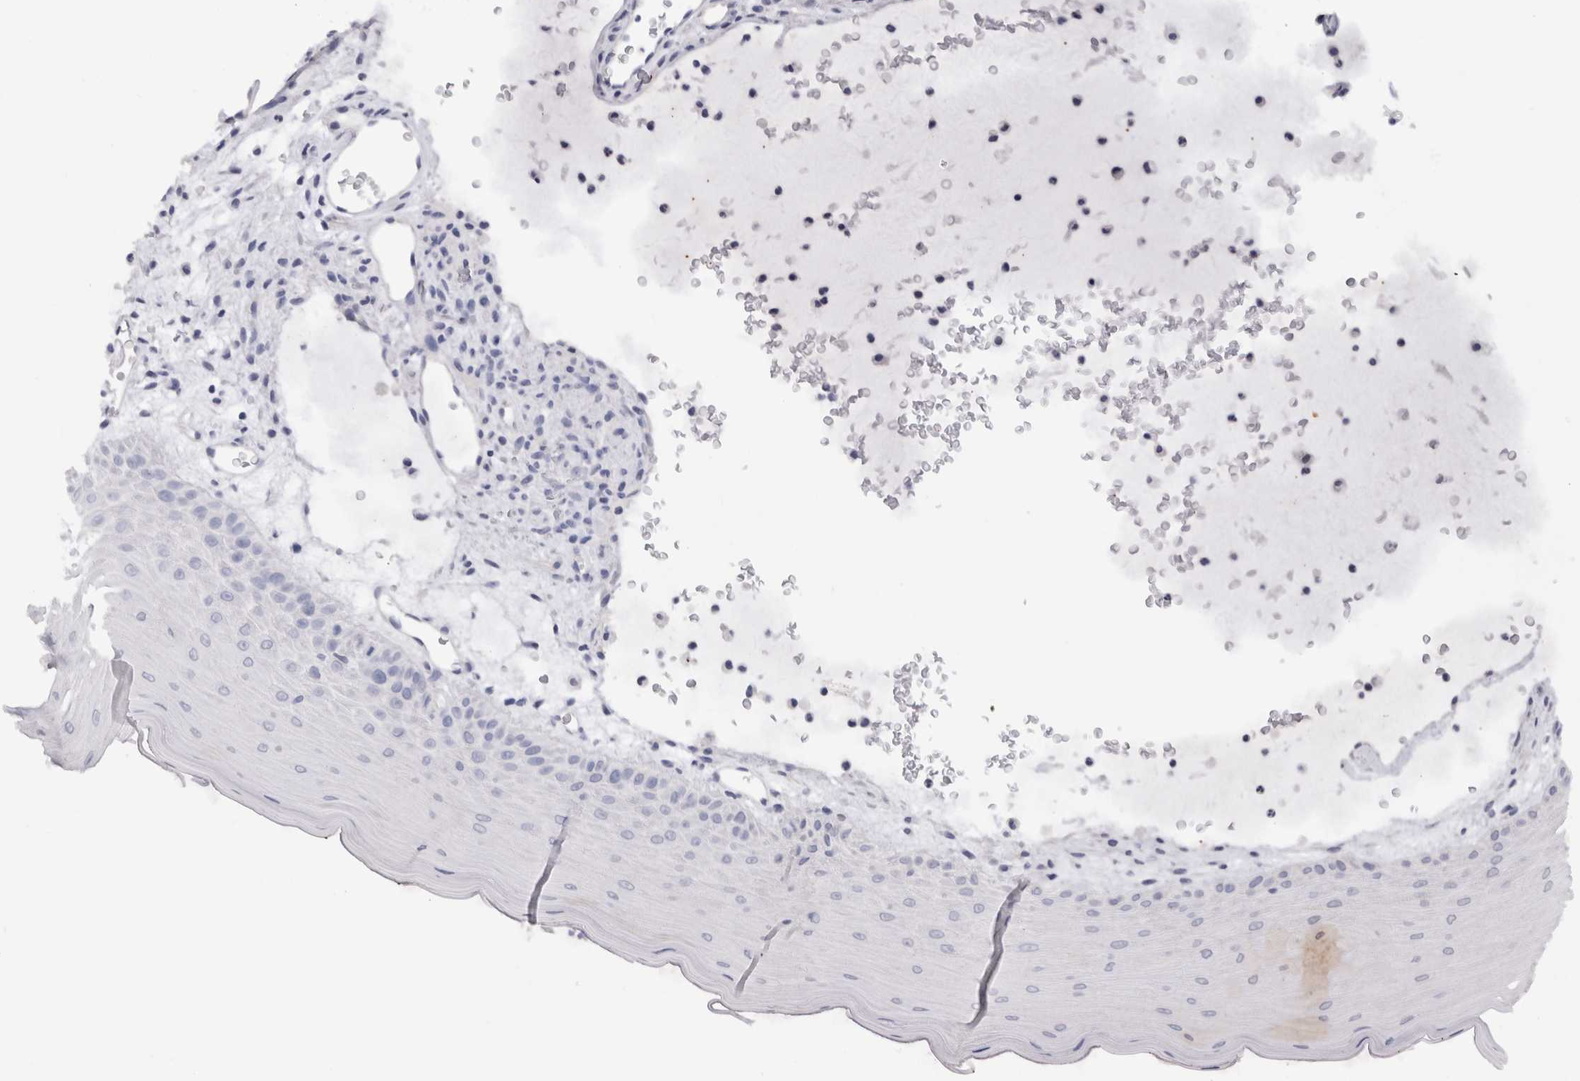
{"staining": {"intensity": "negative", "quantity": "none", "location": "none"}, "tissue": "oral mucosa", "cell_type": "Squamous epithelial cells", "image_type": "normal", "snomed": [{"axis": "morphology", "description": "Normal tissue, NOS"}, {"axis": "topography", "description": "Oral tissue"}], "caption": "IHC of normal oral mucosa reveals no expression in squamous epithelial cells.", "gene": "AFP", "patient": {"sex": "male", "age": 13}}